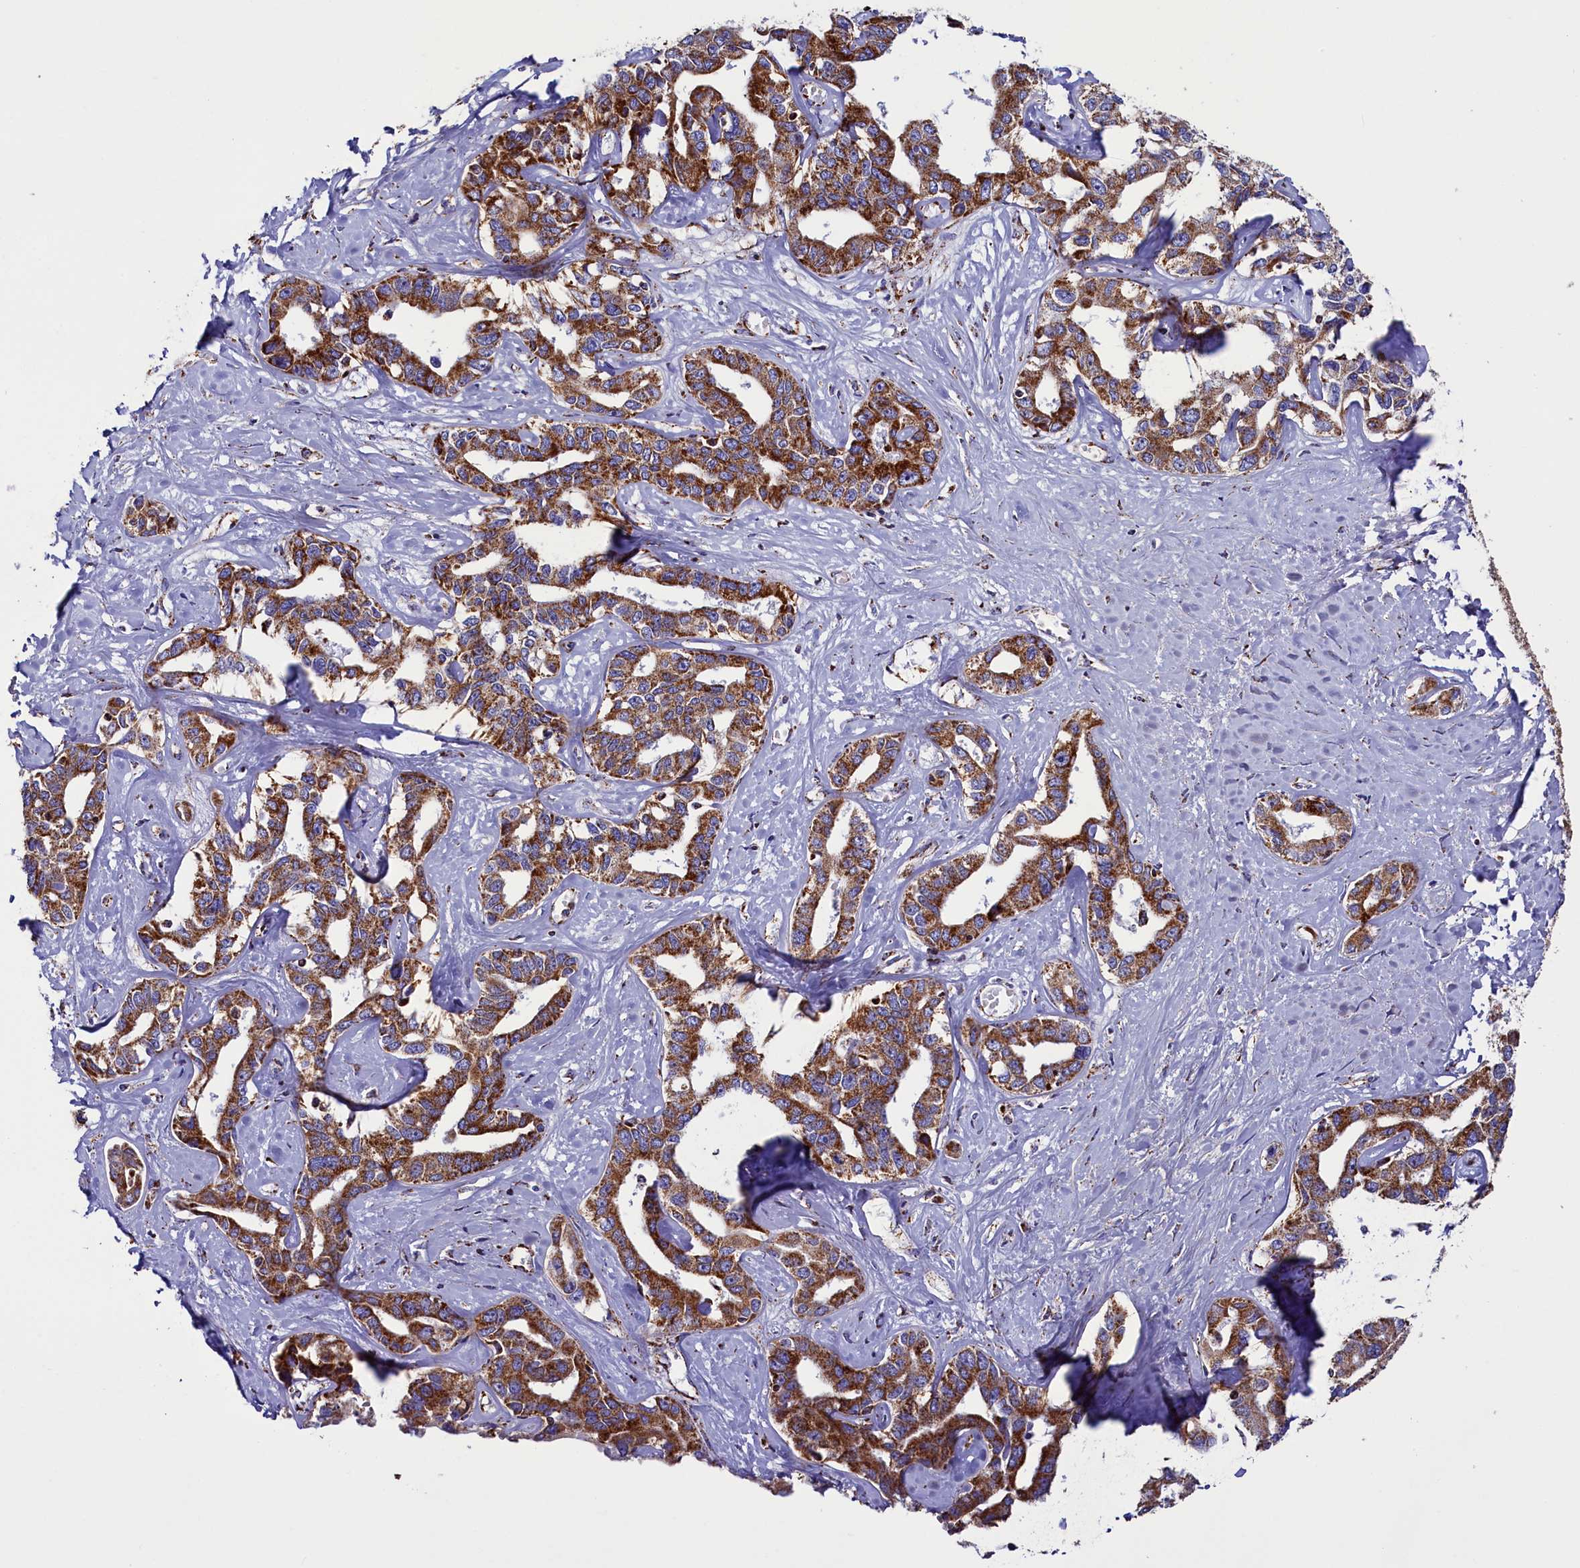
{"staining": {"intensity": "strong", "quantity": ">75%", "location": "cytoplasmic/membranous"}, "tissue": "liver cancer", "cell_type": "Tumor cells", "image_type": "cancer", "snomed": [{"axis": "morphology", "description": "Cholangiocarcinoma"}, {"axis": "topography", "description": "Liver"}], "caption": "This histopathology image demonstrates immunohistochemistry (IHC) staining of human liver cancer (cholangiocarcinoma), with high strong cytoplasmic/membranous expression in about >75% of tumor cells.", "gene": "SLC39A3", "patient": {"sex": "male", "age": 59}}